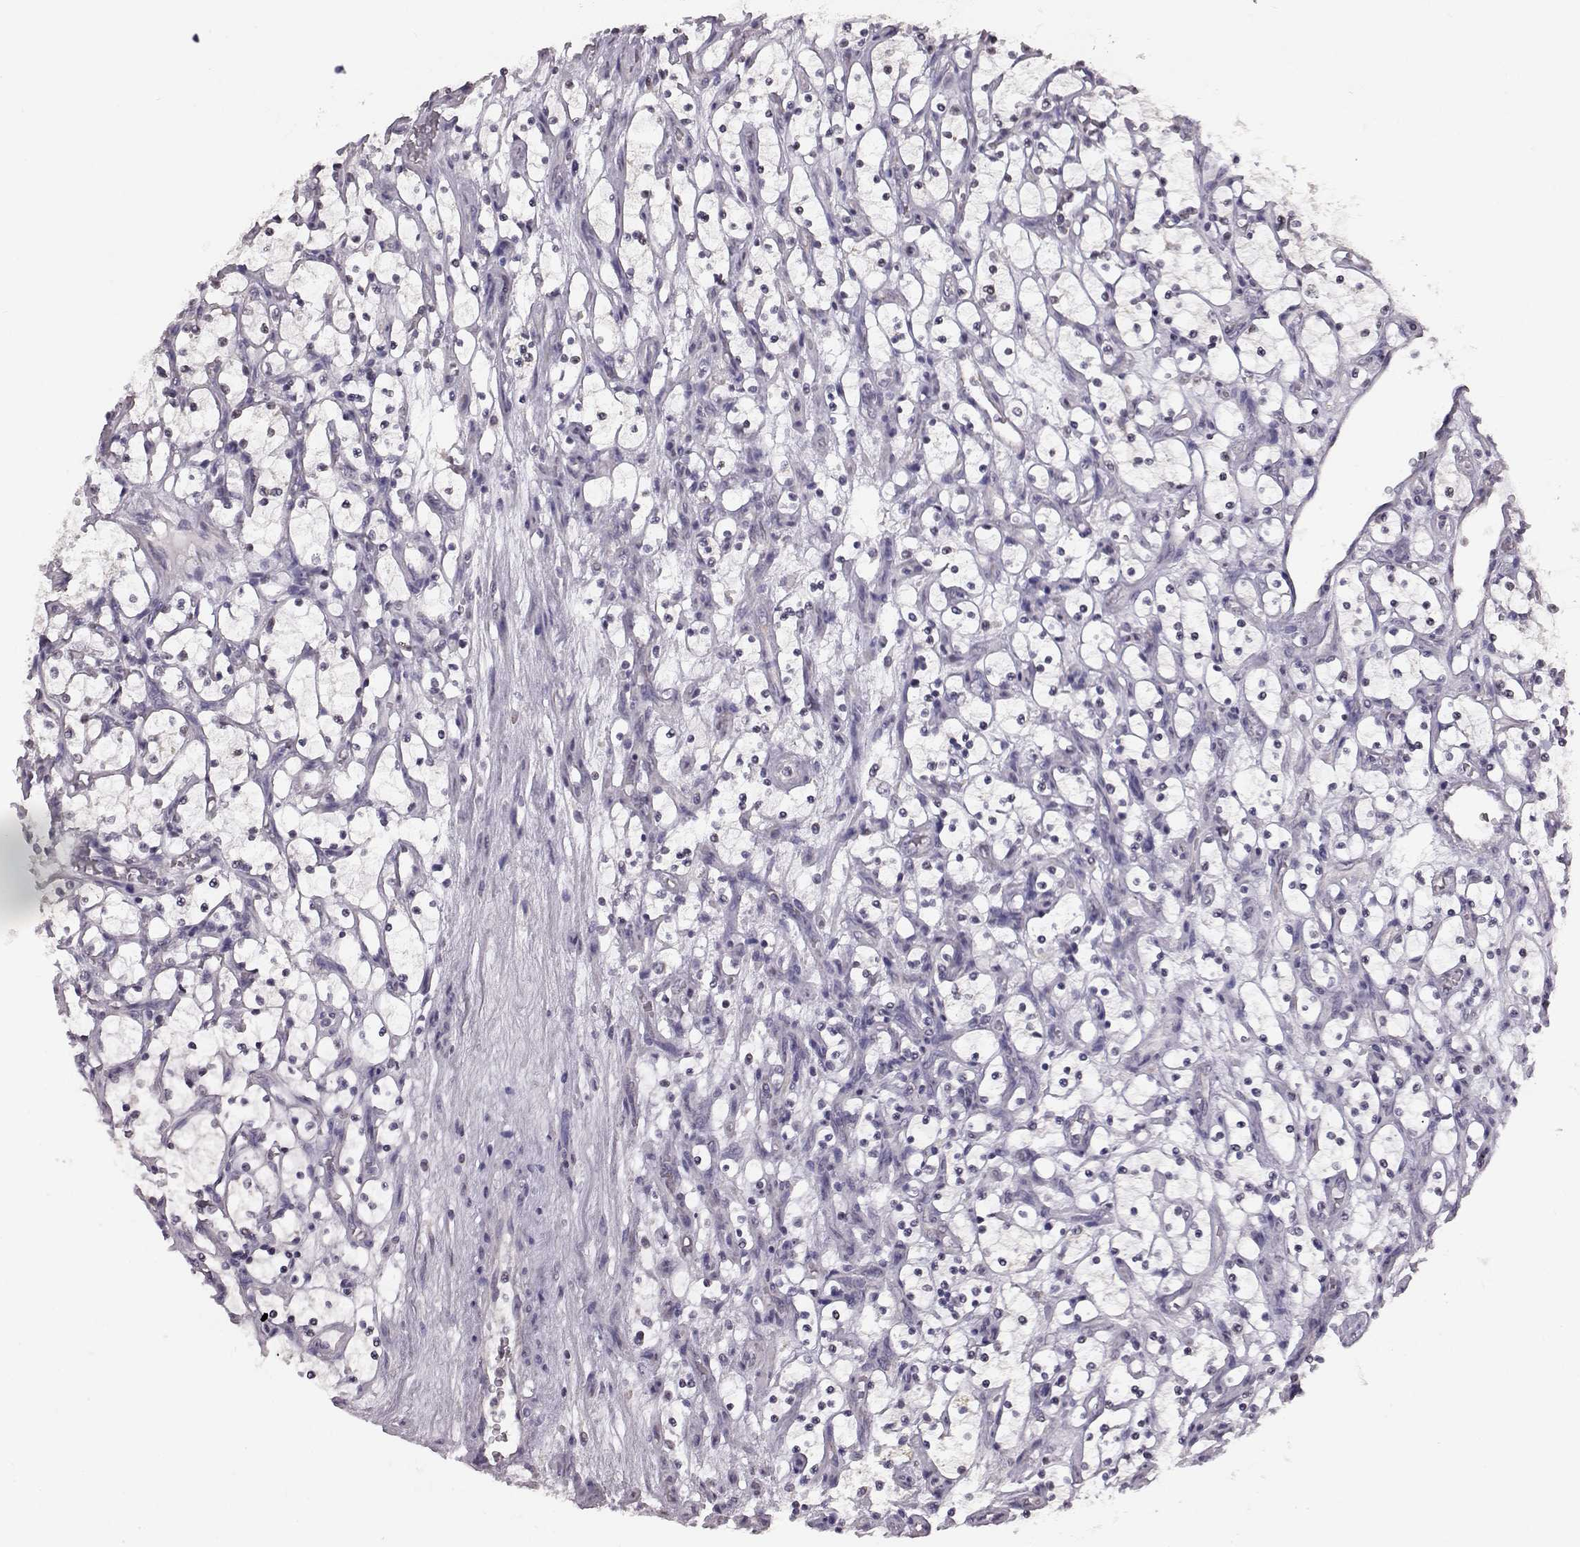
{"staining": {"intensity": "negative", "quantity": "none", "location": "none"}, "tissue": "renal cancer", "cell_type": "Tumor cells", "image_type": "cancer", "snomed": [{"axis": "morphology", "description": "Adenocarcinoma, NOS"}, {"axis": "topography", "description": "Kidney"}], "caption": "Renal cancer (adenocarcinoma) was stained to show a protein in brown. There is no significant expression in tumor cells.", "gene": "ALDH3A1", "patient": {"sex": "female", "age": 69}}